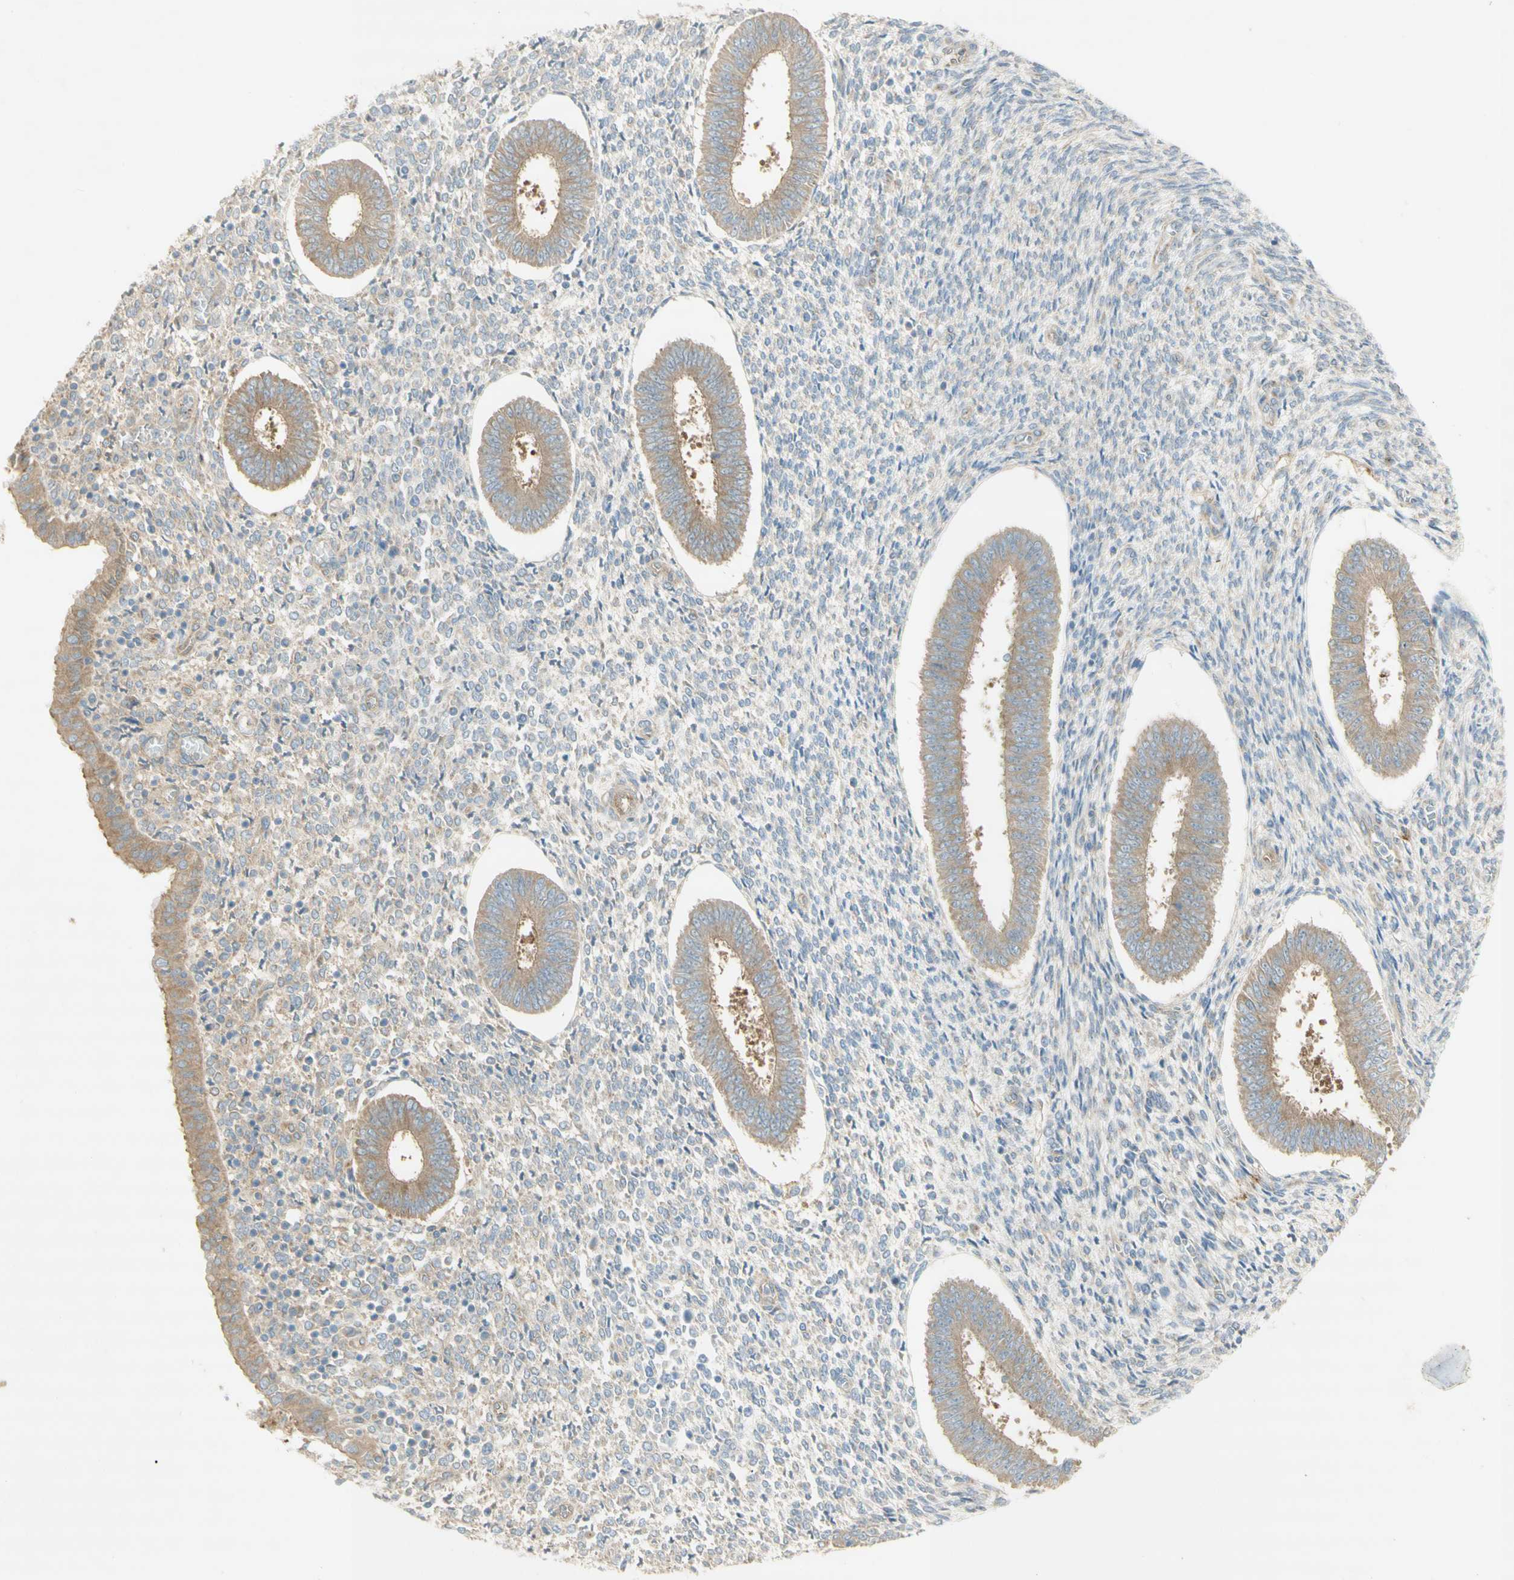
{"staining": {"intensity": "weak", "quantity": "<25%", "location": "cytoplasmic/membranous"}, "tissue": "endometrium", "cell_type": "Cells in endometrial stroma", "image_type": "normal", "snomed": [{"axis": "morphology", "description": "Normal tissue, NOS"}, {"axis": "topography", "description": "Endometrium"}], "caption": "Immunohistochemical staining of unremarkable endometrium shows no significant positivity in cells in endometrial stroma.", "gene": "DYNC1H1", "patient": {"sex": "female", "age": 35}}